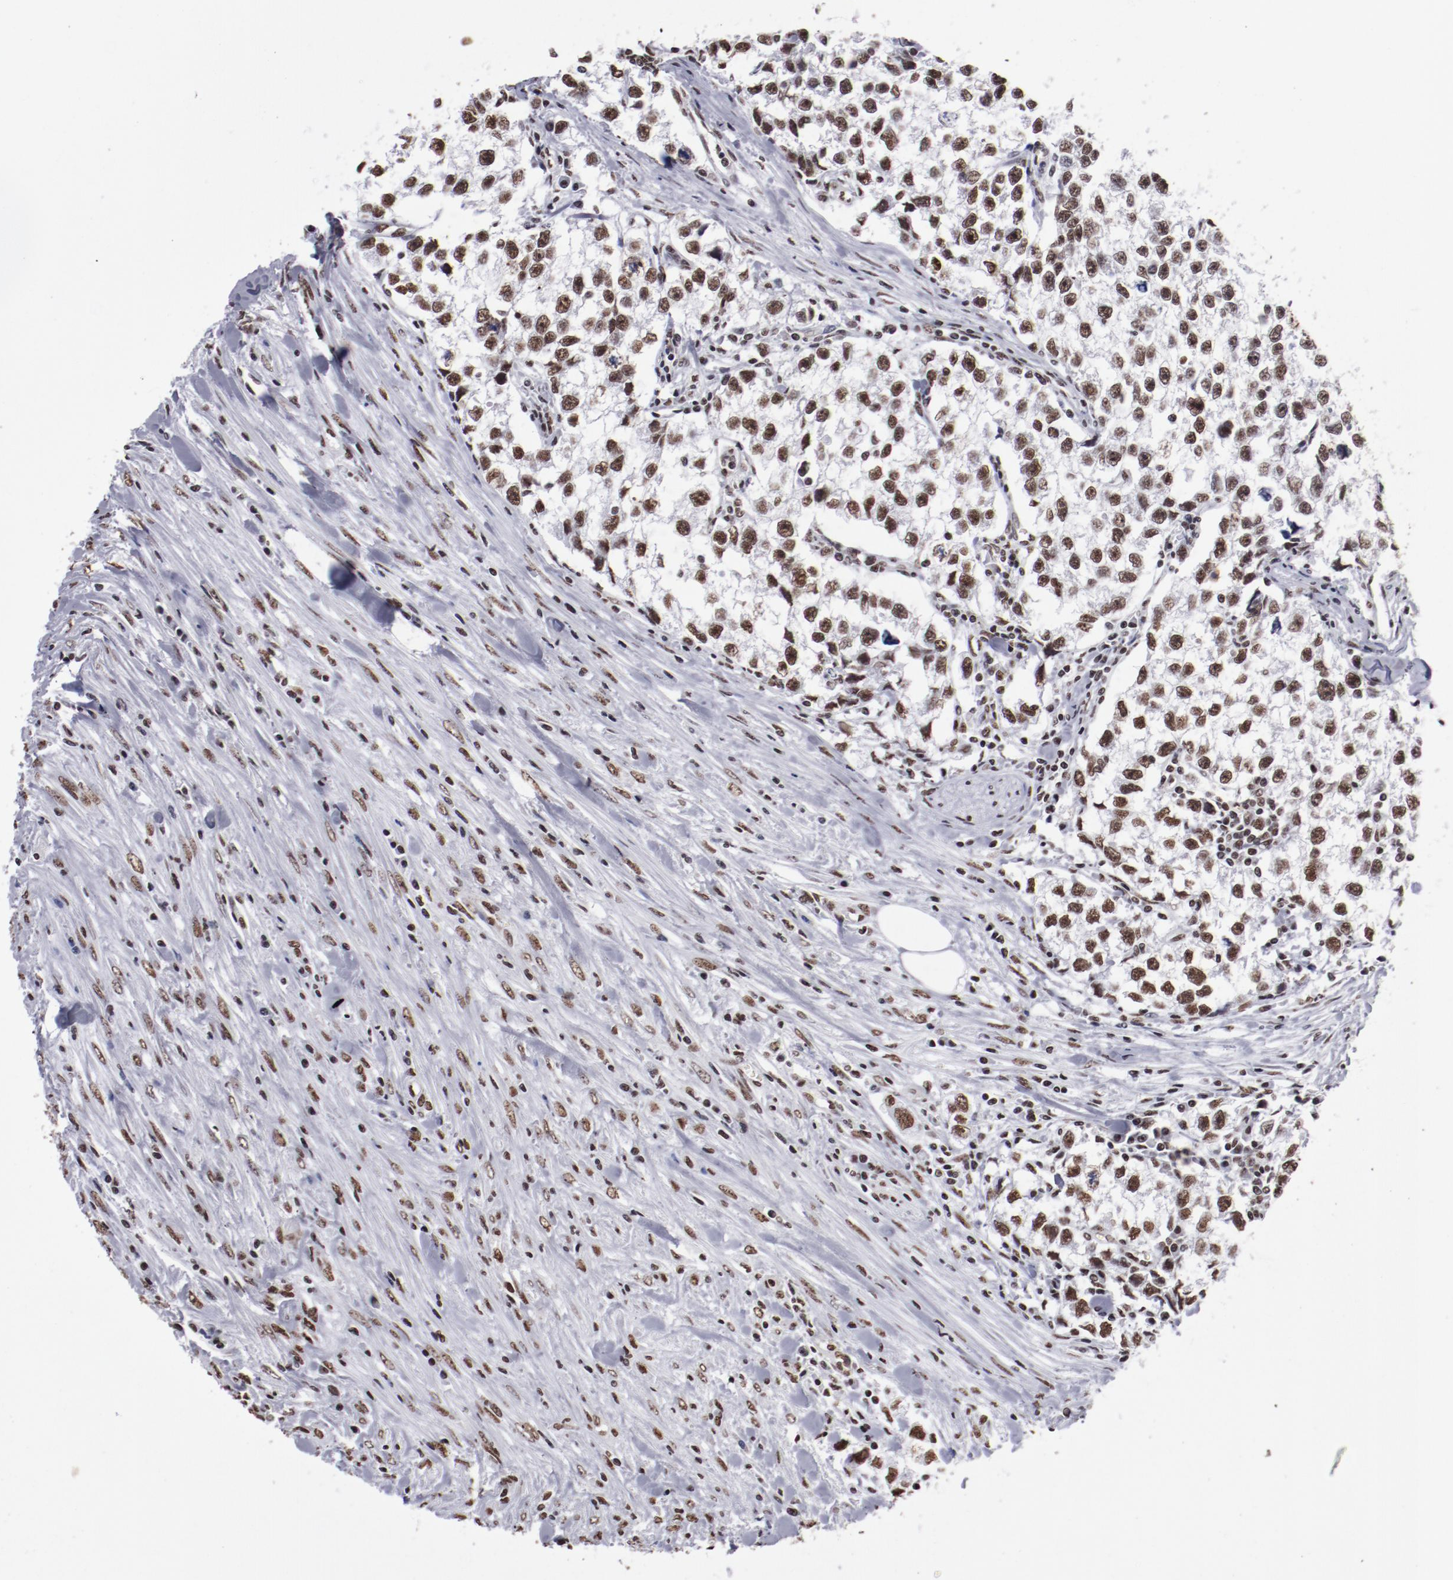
{"staining": {"intensity": "strong", "quantity": ">75%", "location": "nuclear"}, "tissue": "testis cancer", "cell_type": "Tumor cells", "image_type": "cancer", "snomed": [{"axis": "morphology", "description": "Seminoma, NOS"}, {"axis": "morphology", "description": "Carcinoma, Embryonal, NOS"}, {"axis": "topography", "description": "Testis"}], "caption": "Protein expression analysis of human embryonal carcinoma (testis) reveals strong nuclear staining in approximately >75% of tumor cells.", "gene": "HNRNPA2B1", "patient": {"sex": "male", "age": 30}}